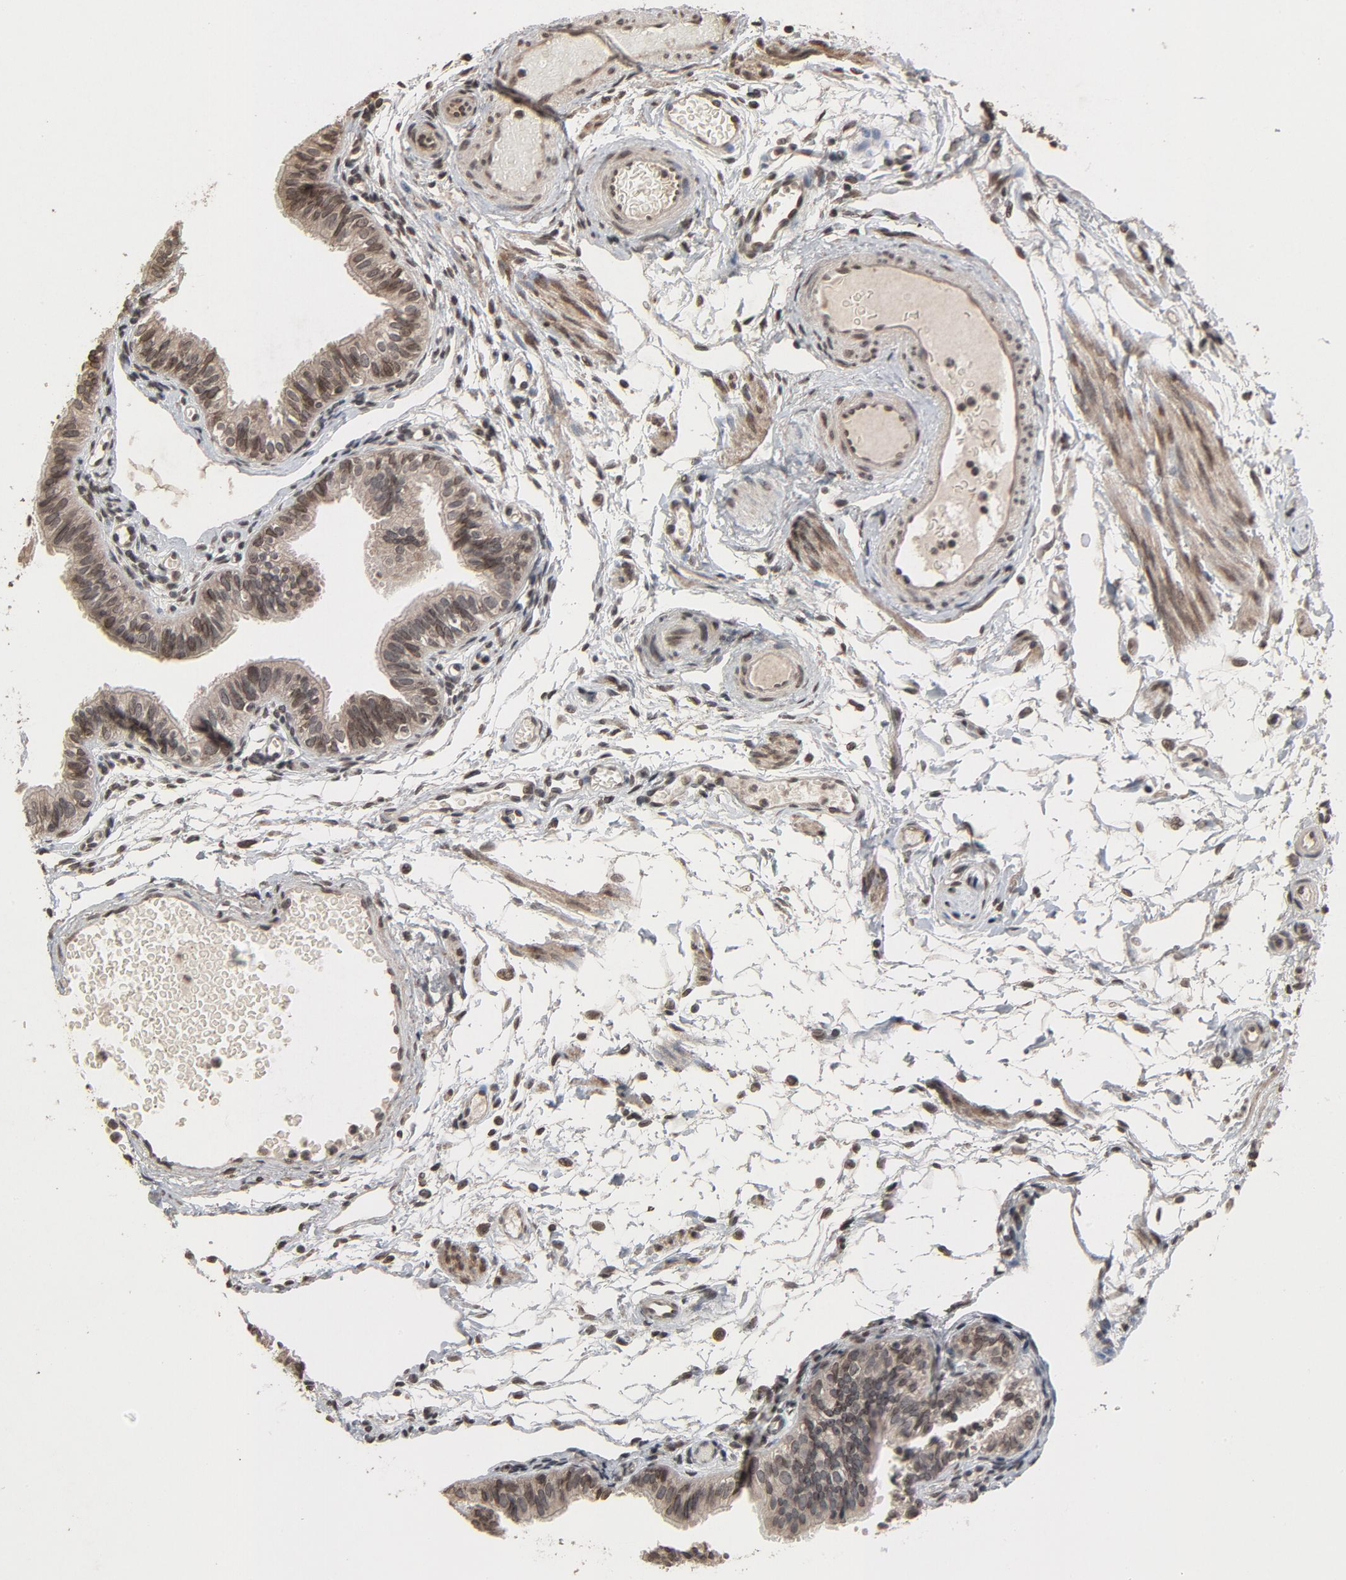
{"staining": {"intensity": "moderate", "quantity": ">75%", "location": "cytoplasmic/membranous,nuclear"}, "tissue": "fallopian tube", "cell_type": "Glandular cells", "image_type": "normal", "snomed": [{"axis": "morphology", "description": "Normal tissue, NOS"}, {"axis": "morphology", "description": "Dermoid, NOS"}, {"axis": "topography", "description": "Fallopian tube"}], "caption": "Normal fallopian tube was stained to show a protein in brown. There is medium levels of moderate cytoplasmic/membranous,nuclear expression in approximately >75% of glandular cells. The protein is shown in brown color, while the nuclei are stained blue.", "gene": "POM121", "patient": {"sex": "female", "age": 33}}